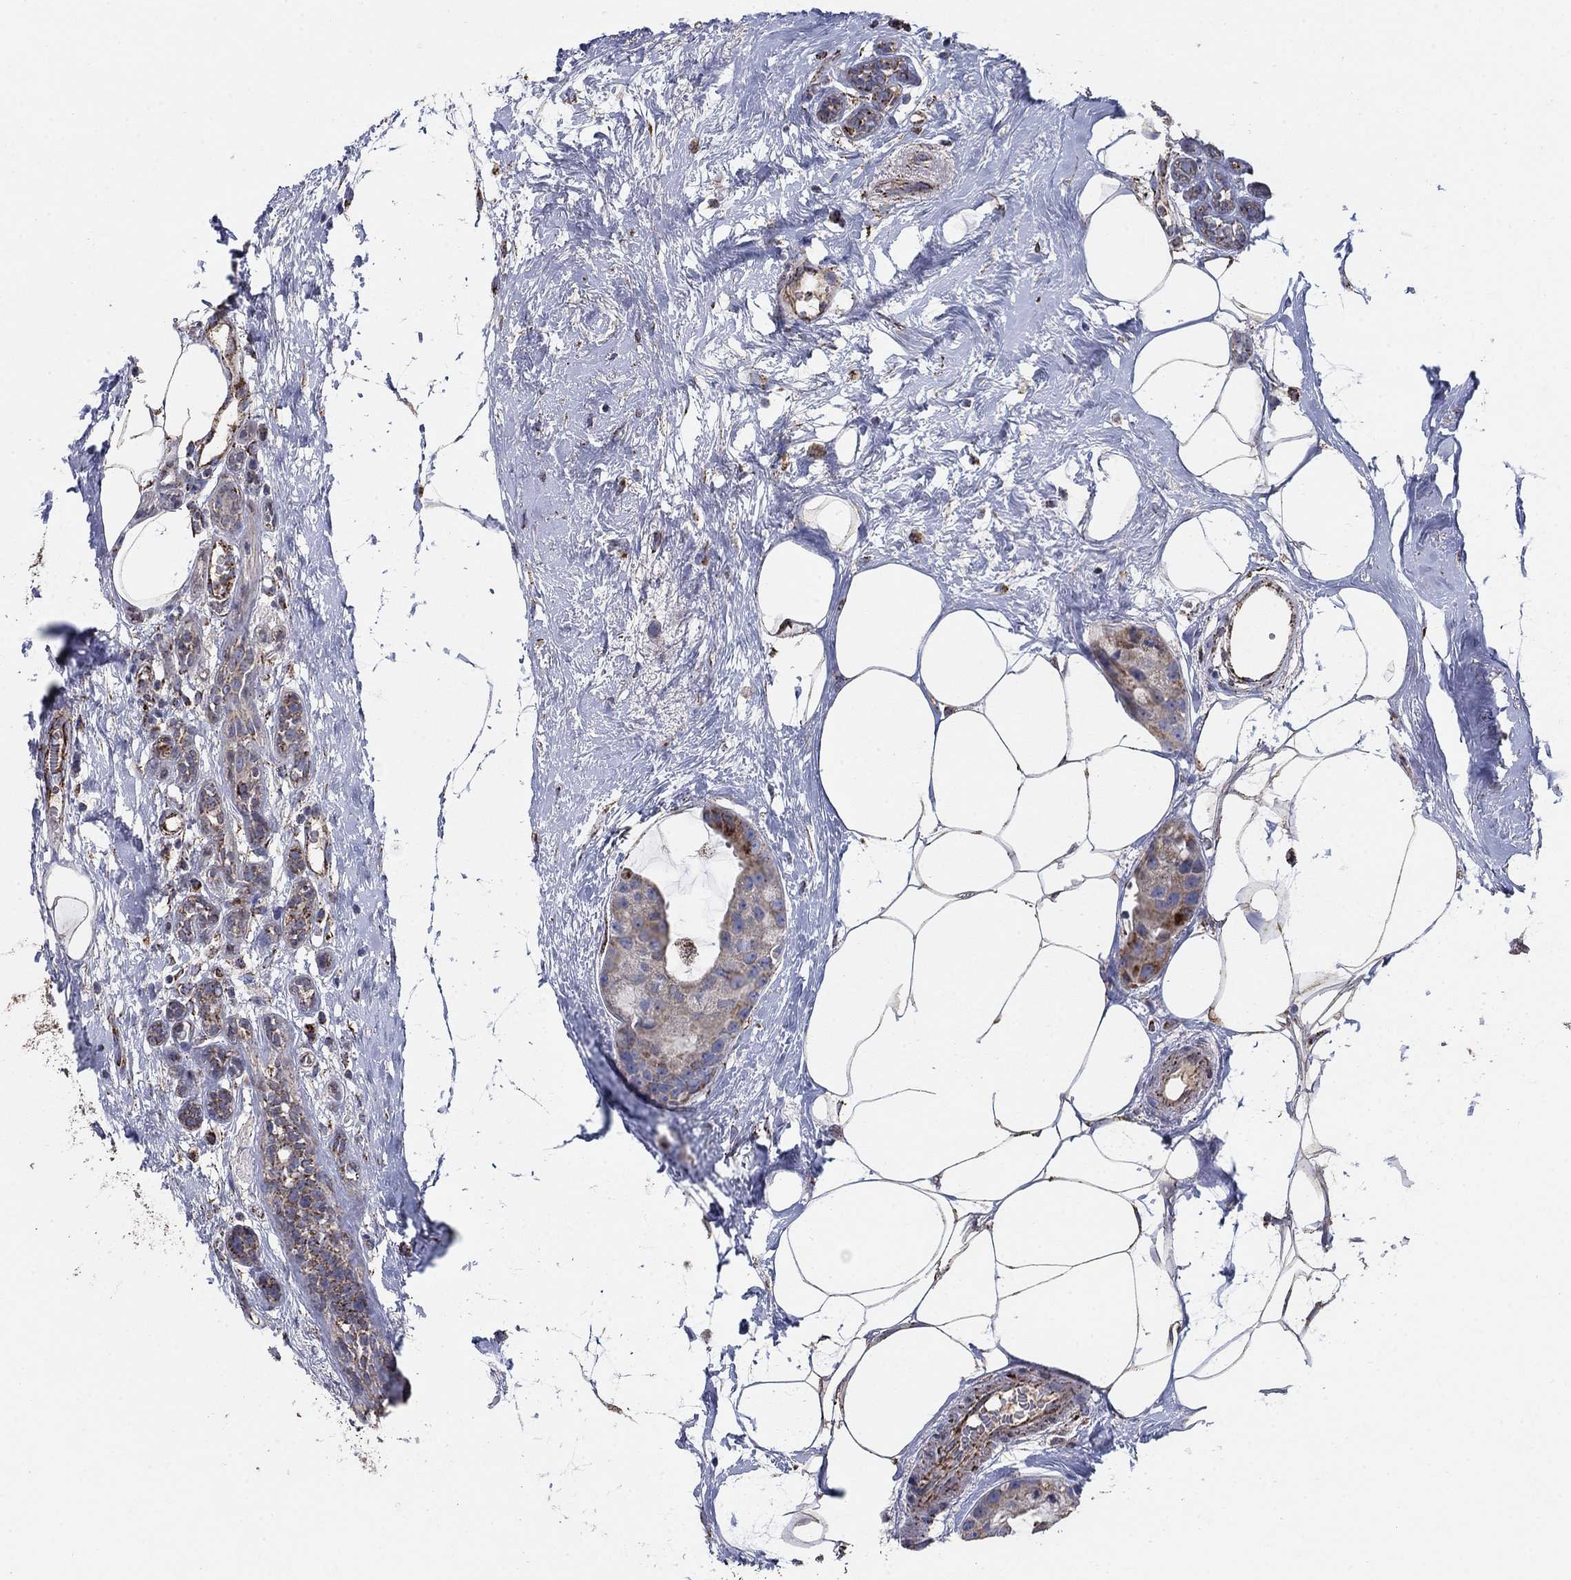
{"staining": {"intensity": "strong", "quantity": "25%-75%", "location": "cytoplasmic/membranous"}, "tissue": "breast cancer", "cell_type": "Tumor cells", "image_type": "cancer", "snomed": [{"axis": "morphology", "description": "Duct carcinoma"}, {"axis": "topography", "description": "Breast"}], "caption": "A photomicrograph of intraductal carcinoma (breast) stained for a protein shows strong cytoplasmic/membranous brown staining in tumor cells. (DAB (3,3'-diaminobenzidine) IHC, brown staining for protein, blue staining for nuclei).", "gene": "PNPLA2", "patient": {"sex": "female", "age": 45}}